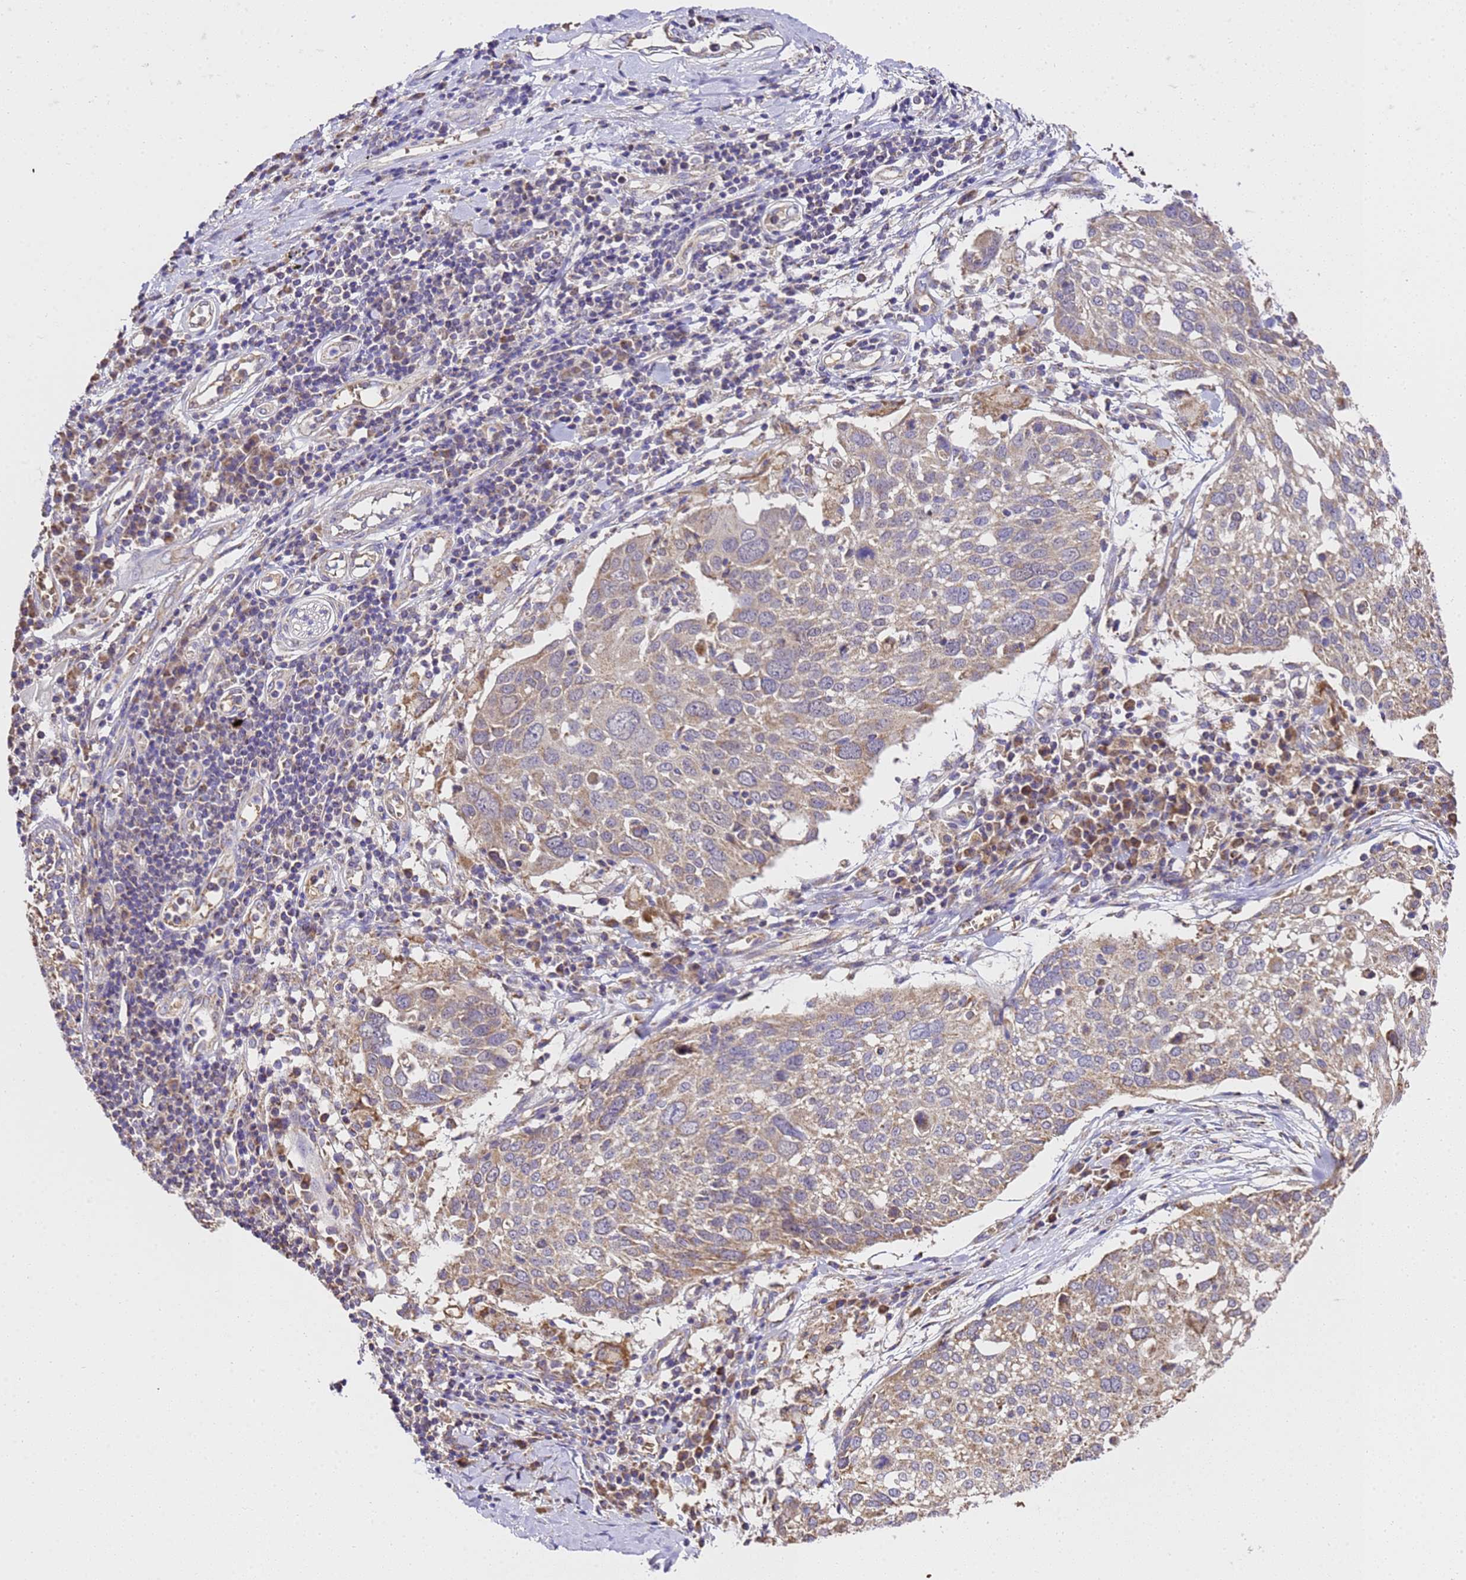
{"staining": {"intensity": "weak", "quantity": ">75%", "location": "cytoplasmic/membranous"}, "tissue": "lung cancer", "cell_type": "Tumor cells", "image_type": "cancer", "snomed": [{"axis": "morphology", "description": "Squamous cell carcinoma, NOS"}, {"axis": "topography", "description": "Lung"}], "caption": "Protein expression analysis of human lung cancer reveals weak cytoplasmic/membranous expression in approximately >75% of tumor cells.", "gene": "LRRIQ1", "patient": {"sex": "male", "age": 65}}